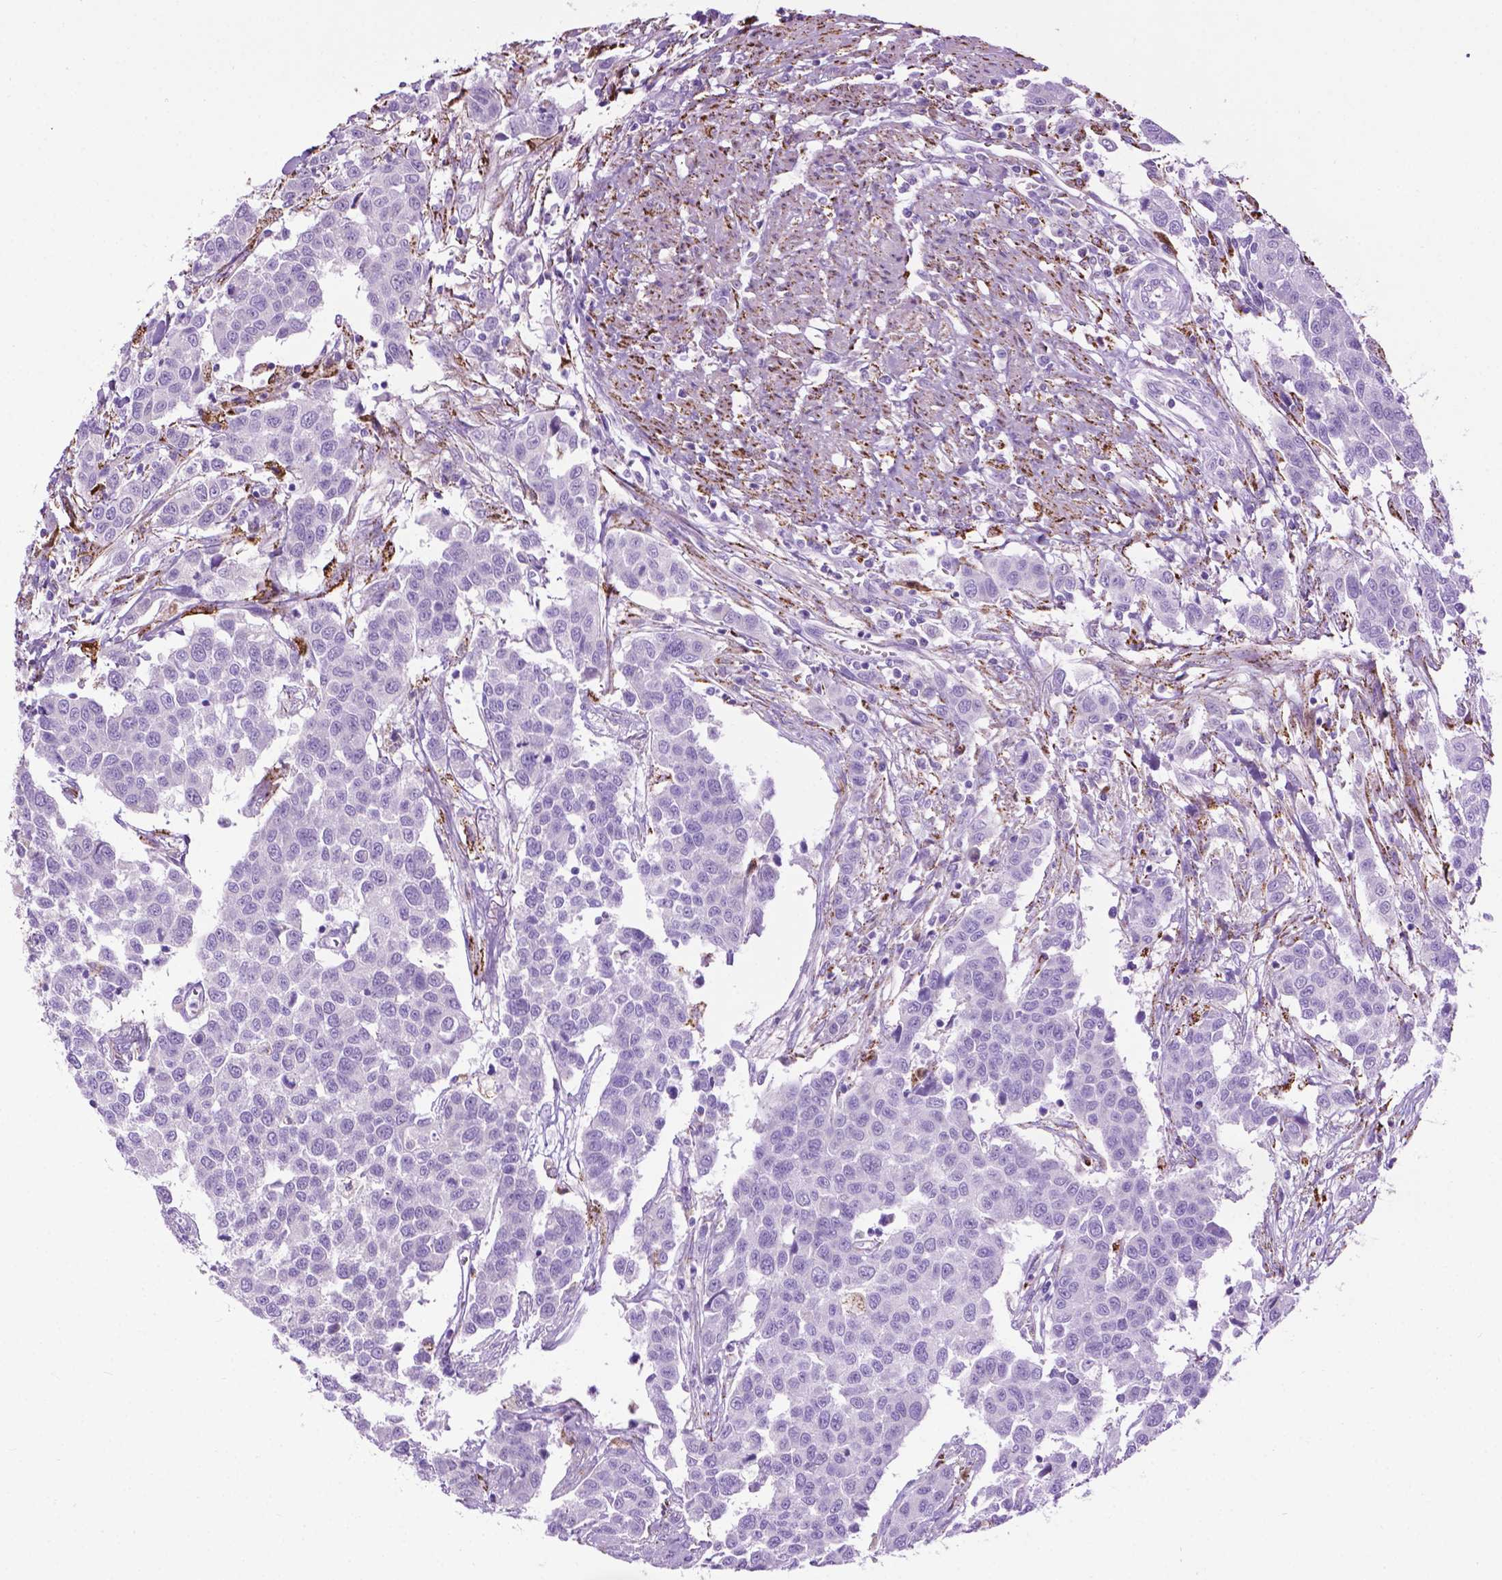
{"staining": {"intensity": "negative", "quantity": "none", "location": "none"}, "tissue": "urothelial cancer", "cell_type": "Tumor cells", "image_type": "cancer", "snomed": [{"axis": "morphology", "description": "Urothelial carcinoma, High grade"}, {"axis": "topography", "description": "Urinary bladder"}], "caption": "The histopathology image exhibits no staining of tumor cells in urothelial cancer.", "gene": "TMEM132E", "patient": {"sex": "female", "age": 58}}